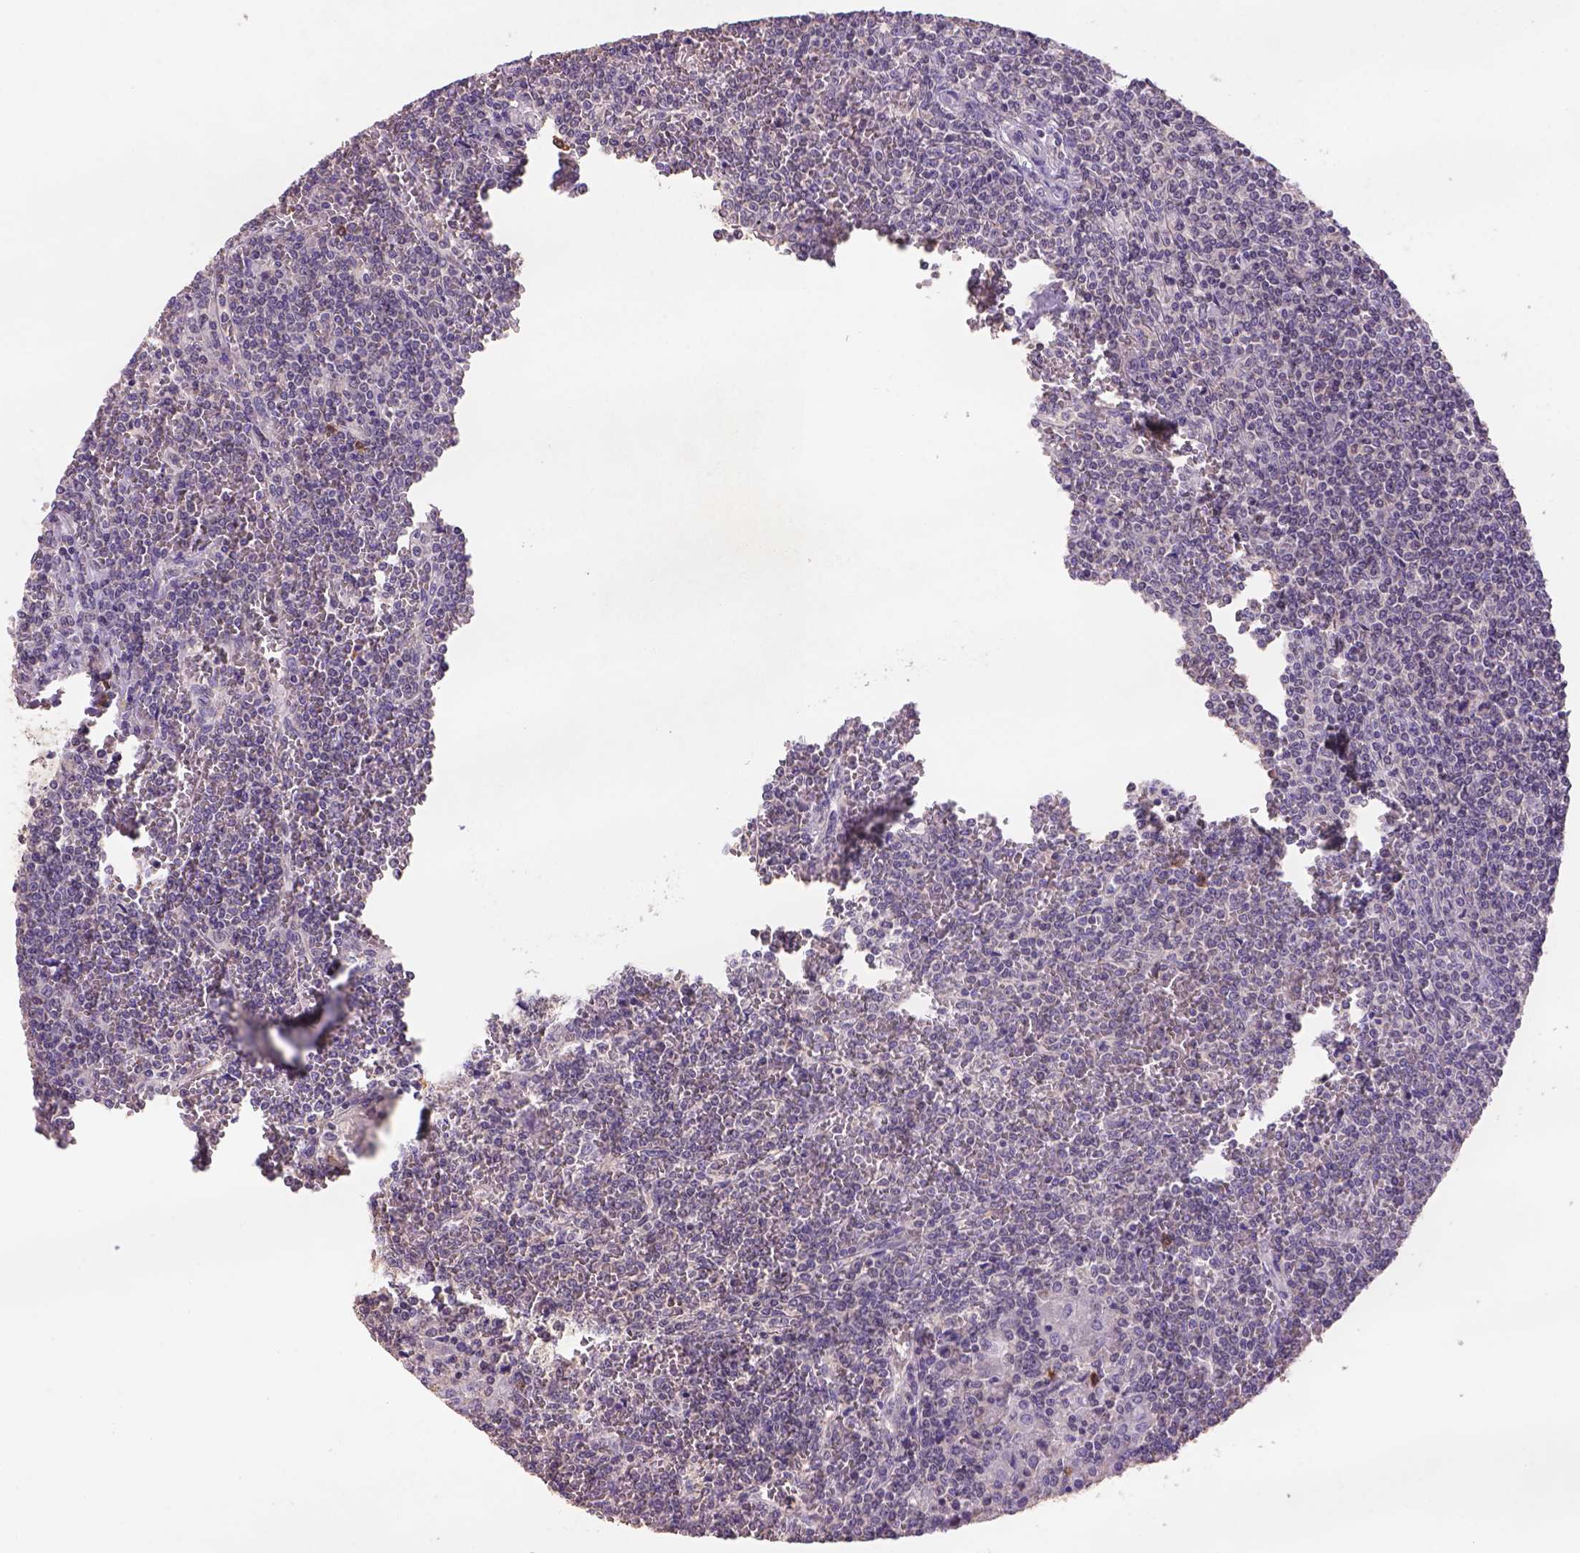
{"staining": {"intensity": "weak", "quantity": "25%-75%", "location": "cytoplasmic/membranous,nuclear"}, "tissue": "lymphoma", "cell_type": "Tumor cells", "image_type": "cancer", "snomed": [{"axis": "morphology", "description": "Malignant lymphoma, non-Hodgkin's type, Low grade"}, {"axis": "topography", "description": "Spleen"}], "caption": "Malignant lymphoma, non-Hodgkin's type (low-grade) was stained to show a protein in brown. There is low levels of weak cytoplasmic/membranous and nuclear staining in about 25%-75% of tumor cells. Nuclei are stained in blue.", "gene": "SCML4", "patient": {"sex": "female", "age": 19}}